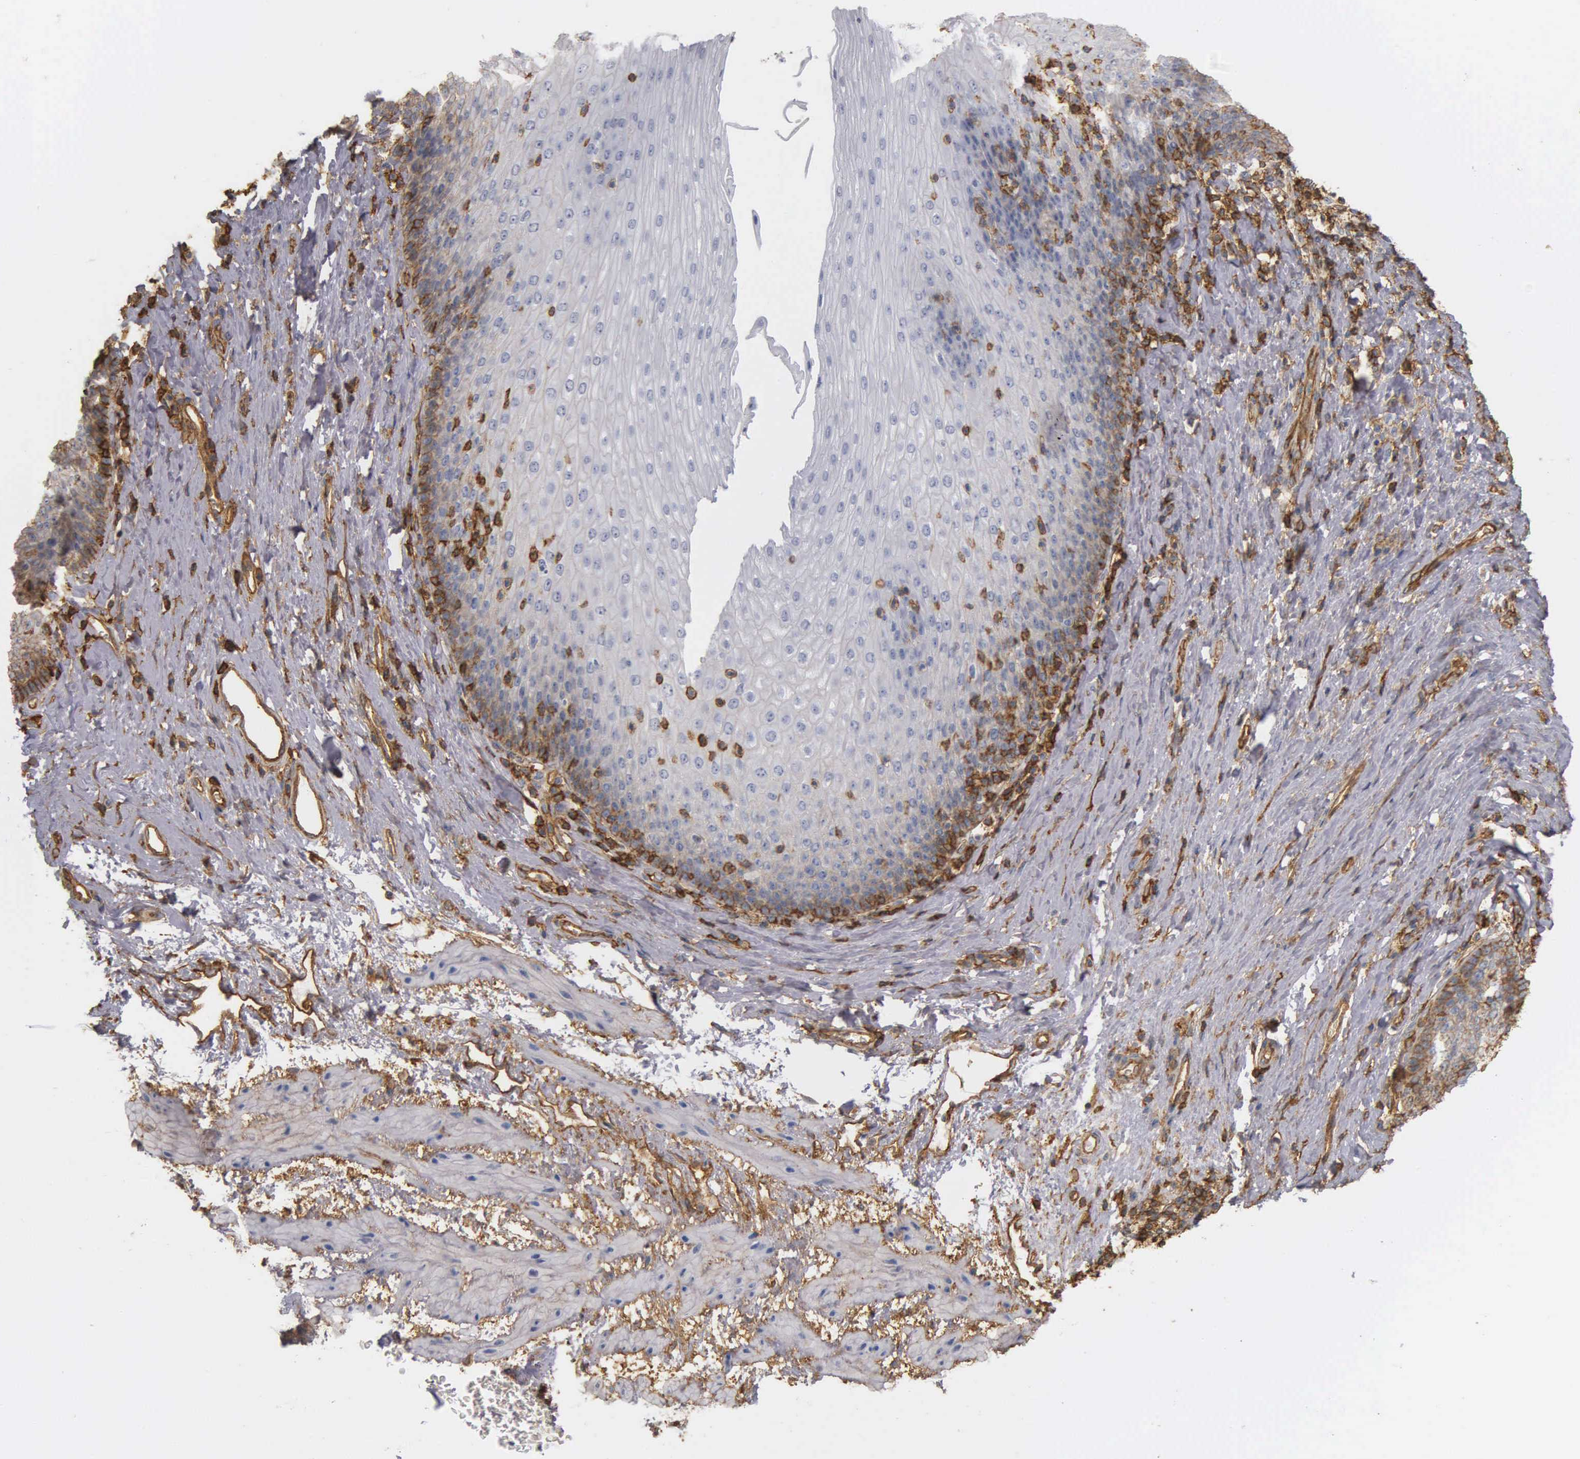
{"staining": {"intensity": "strong", "quantity": "25%-75%", "location": "cytoplasmic/membranous"}, "tissue": "esophagus", "cell_type": "Squamous epithelial cells", "image_type": "normal", "snomed": [{"axis": "morphology", "description": "Normal tissue, NOS"}, {"axis": "topography", "description": "Esophagus"}], "caption": "Protein staining demonstrates strong cytoplasmic/membranous expression in about 25%-75% of squamous epithelial cells in benign esophagus. The staining was performed using DAB (3,3'-diaminobenzidine), with brown indicating positive protein expression. Nuclei are stained blue with hematoxylin.", "gene": "CD99", "patient": {"sex": "female", "age": 61}}